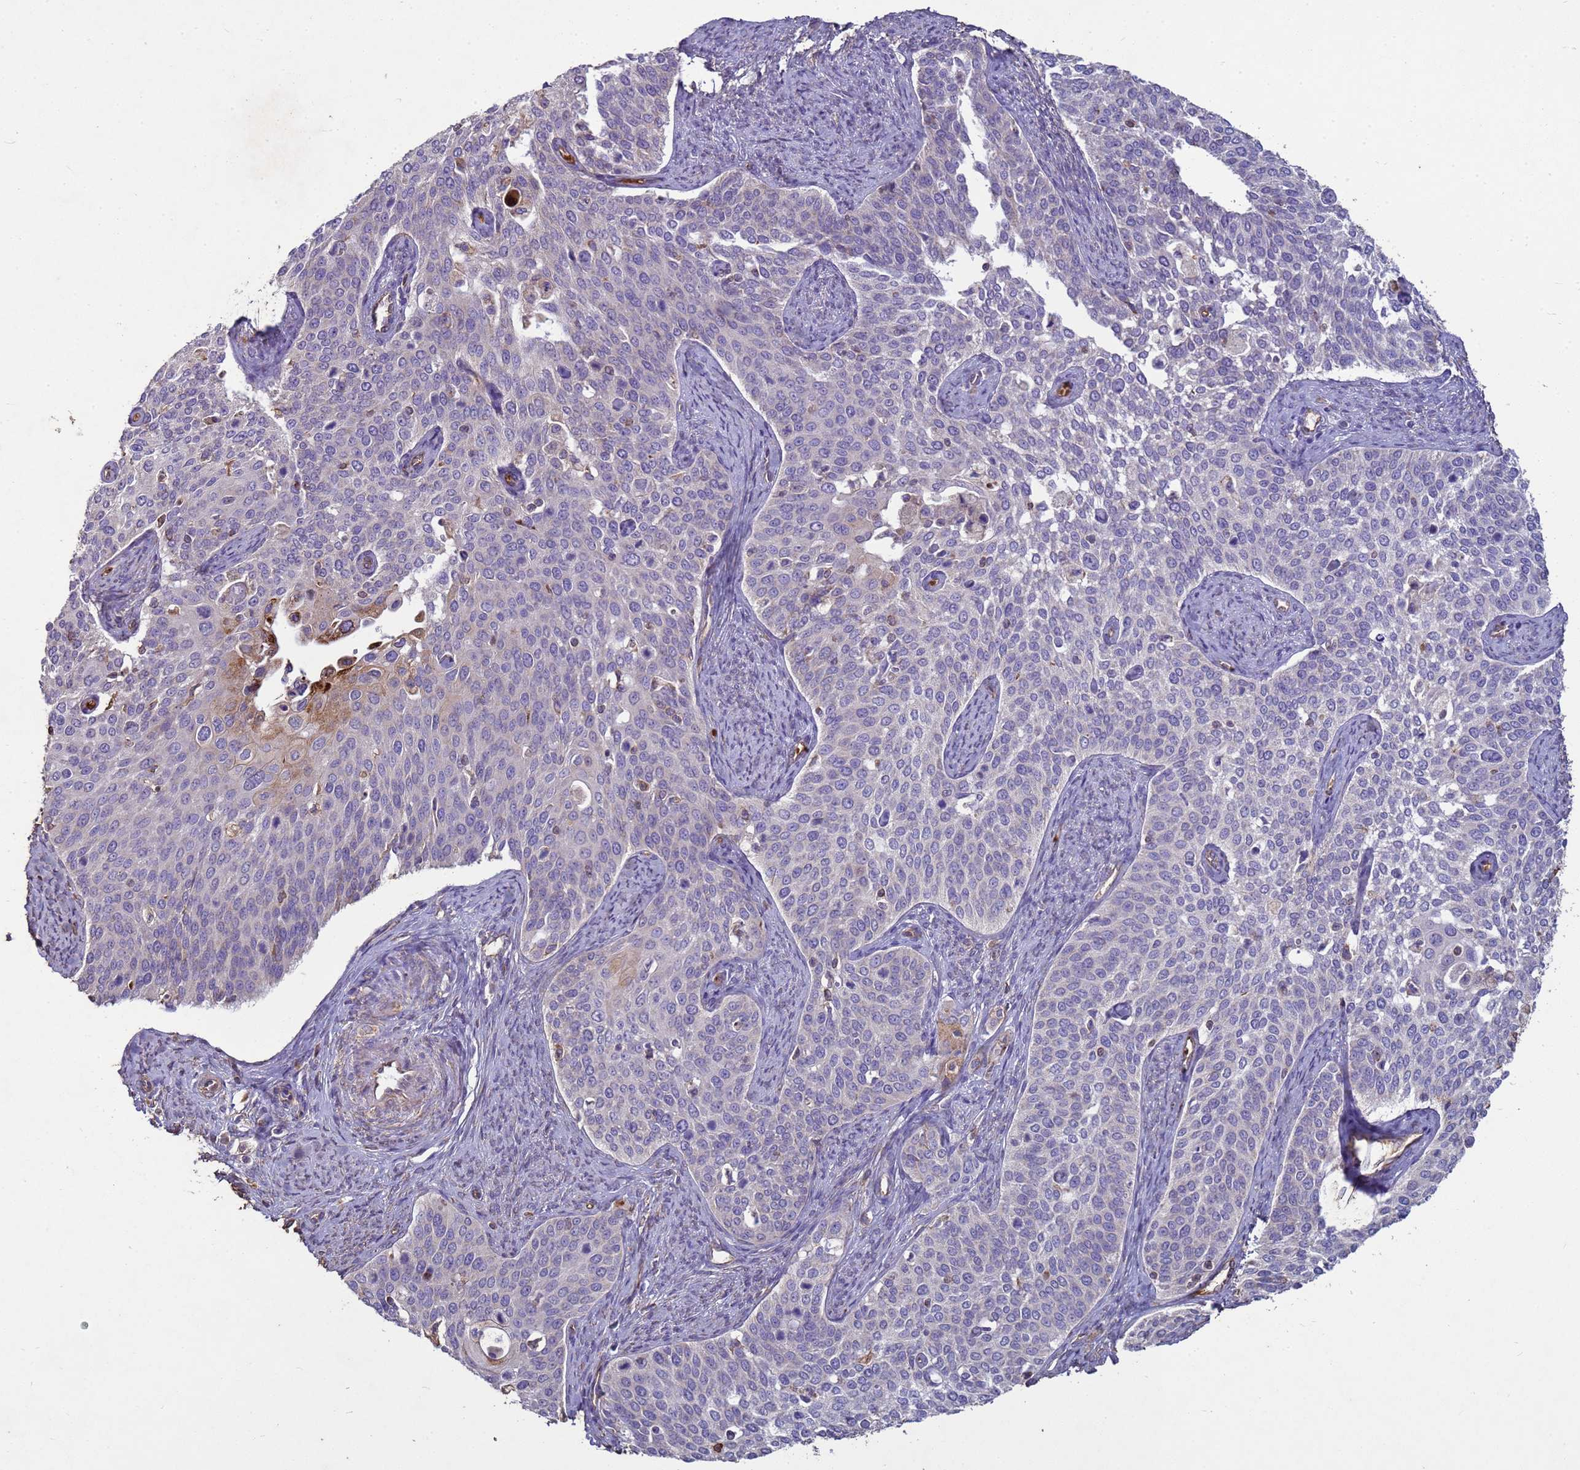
{"staining": {"intensity": "weak", "quantity": "<25%", "location": "cytoplasmic/membranous"}, "tissue": "cervical cancer", "cell_type": "Tumor cells", "image_type": "cancer", "snomed": [{"axis": "morphology", "description": "Squamous cell carcinoma, NOS"}, {"axis": "topography", "description": "Cervix"}], "caption": "This is an immunohistochemistry photomicrograph of human cervical cancer (squamous cell carcinoma). There is no staining in tumor cells.", "gene": "SGIP1", "patient": {"sex": "female", "age": 44}}